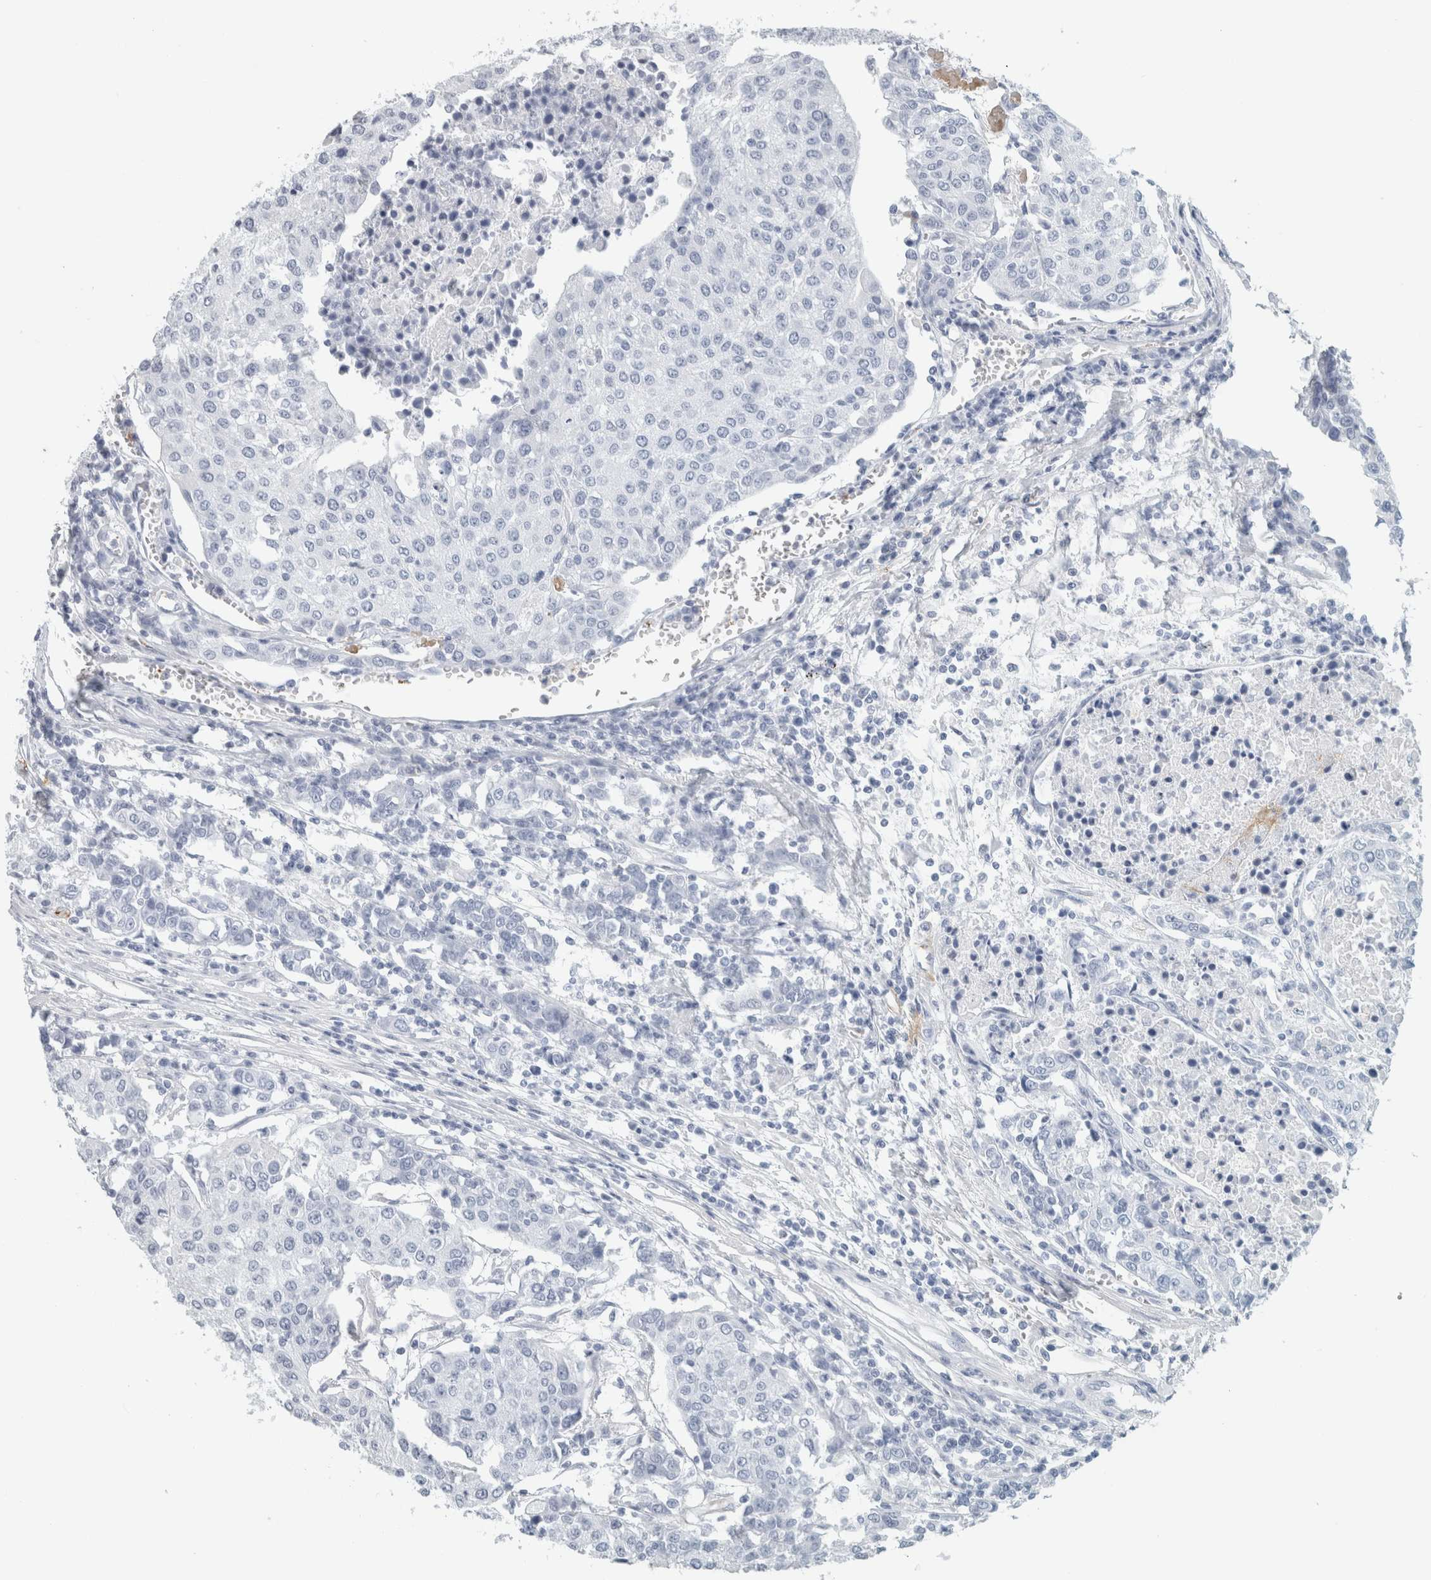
{"staining": {"intensity": "negative", "quantity": "none", "location": "none"}, "tissue": "urothelial cancer", "cell_type": "Tumor cells", "image_type": "cancer", "snomed": [{"axis": "morphology", "description": "Urothelial carcinoma, High grade"}, {"axis": "topography", "description": "Urinary bladder"}], "caption": "Tumor cells are negative for protein expression in human urothelial carcinoma (high-grade). (Stains: DAB (3,3'-diaminobenzidine) IHC with hematoxylin counter stain, Microscopy: brightfield microscopy at high magnification).", "gene": "CD36", "patient": {"sex": "female", "age": 85}}